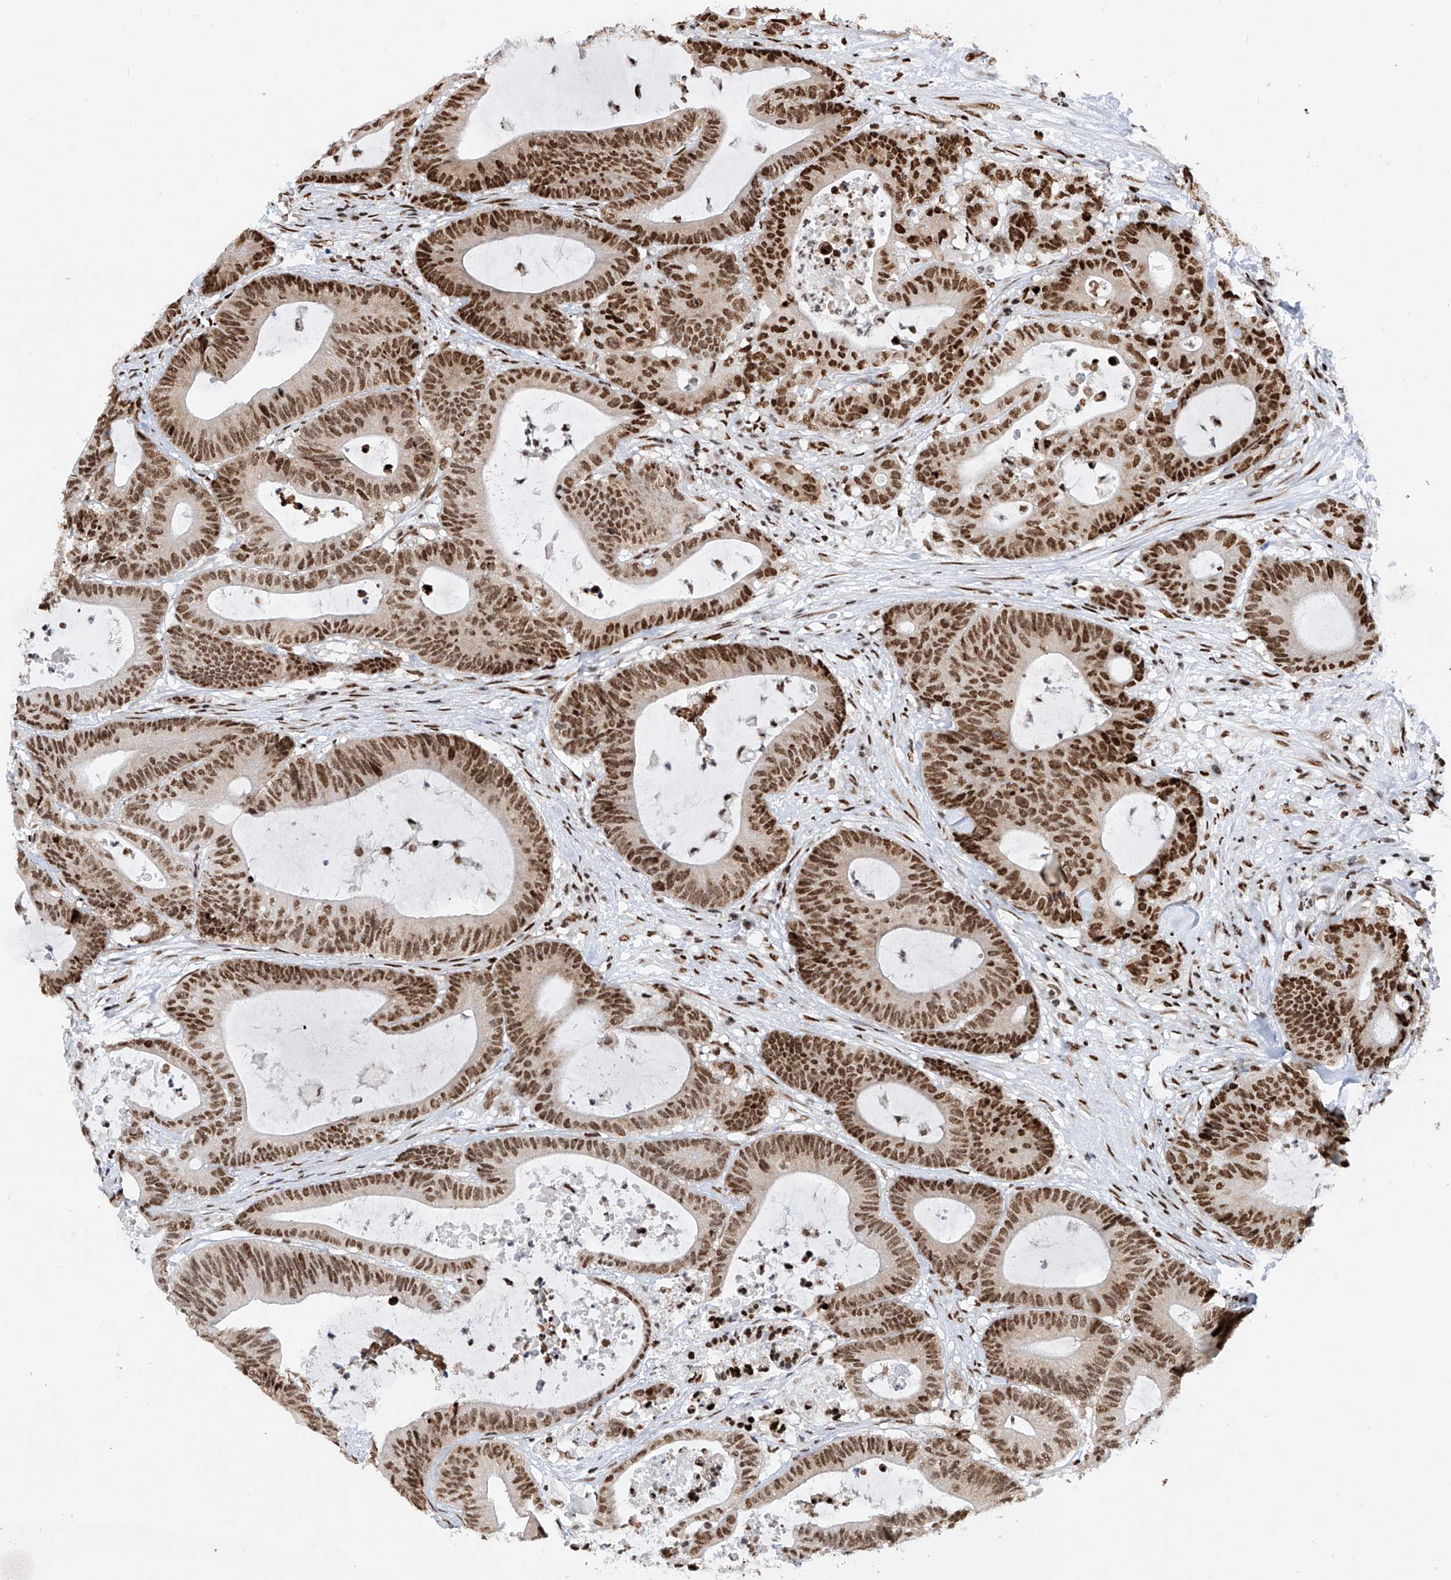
{"staining": {"intensity": "strong", "quantity": ">75%", "location": "nuclear"}, "tissue": "colorectal cancer", "cell_type": "Tumor cells", "image_type": "cancer", "snomed": [{"axis": "morphology", "description": "Adenocarcinoma, NOS"}, {"axis": "topography", "description": "Colon"}], "caption": "Immunohistochemical staining of colorectal adenocarcinoma displays high levels of strong nuclear expression in about >75% of tumor cells.", "gene": "SRSF6", "patient": {"sex": "female", "age": 84}}